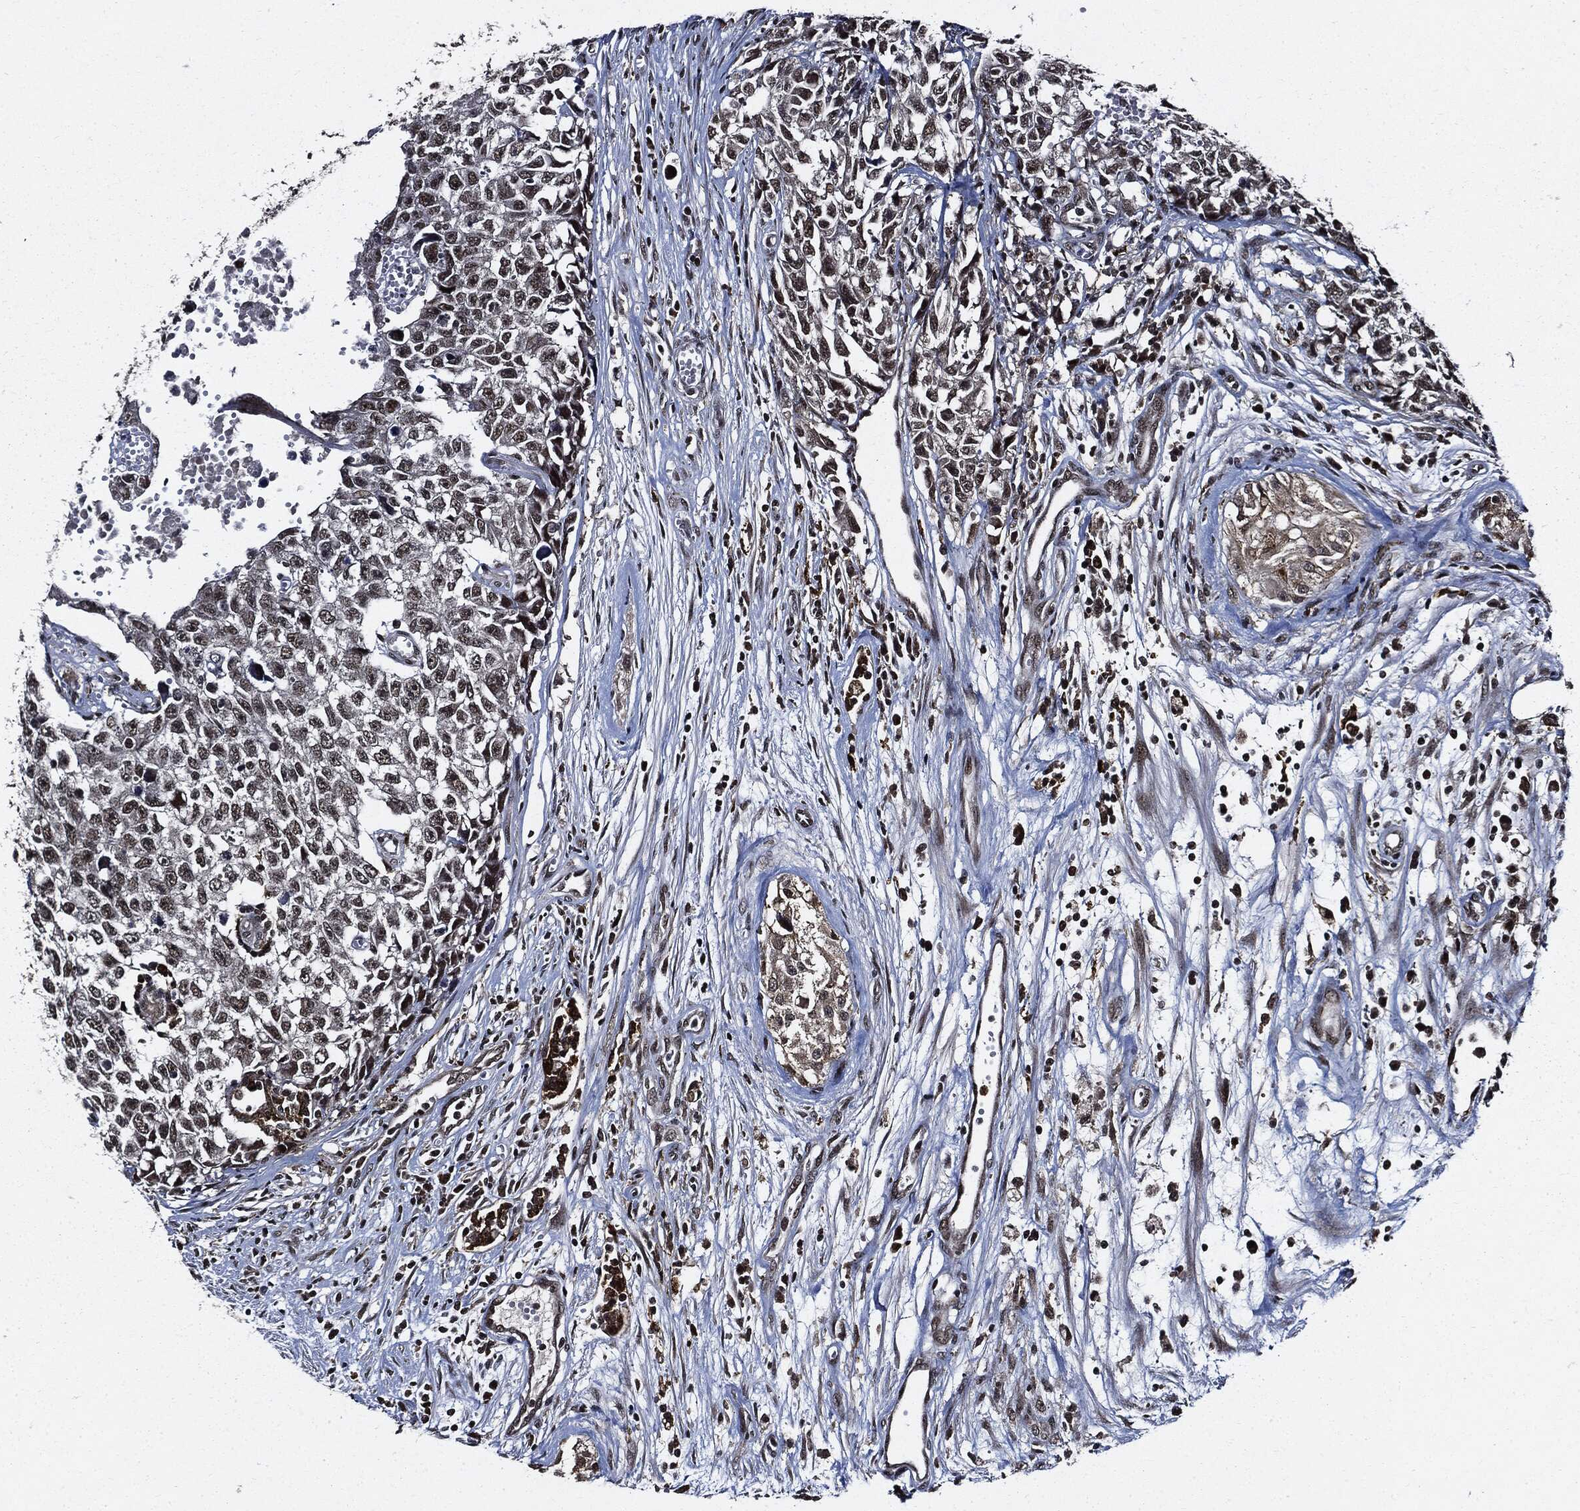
{"staining": {"intensity": "negative", "quantity": "none", "location": "none"}, "tissue": "testis cancer", "cell_type": "Tumor cells", "image_type": "cancer", "snomed": [{"axis": "morphology", "description": "Seminoma, NOS"}, {"axis": "morphology", "description": "Carcinoma, Embryonal, NOS"}, {"axis": "topography", "description": "Testis"}], "caption": "Tumor cells are negative for protein expression in human embryonal carcinoma (testis).", "gene": "SUGT1", "patient": {"sex": "male", "age": 22}}